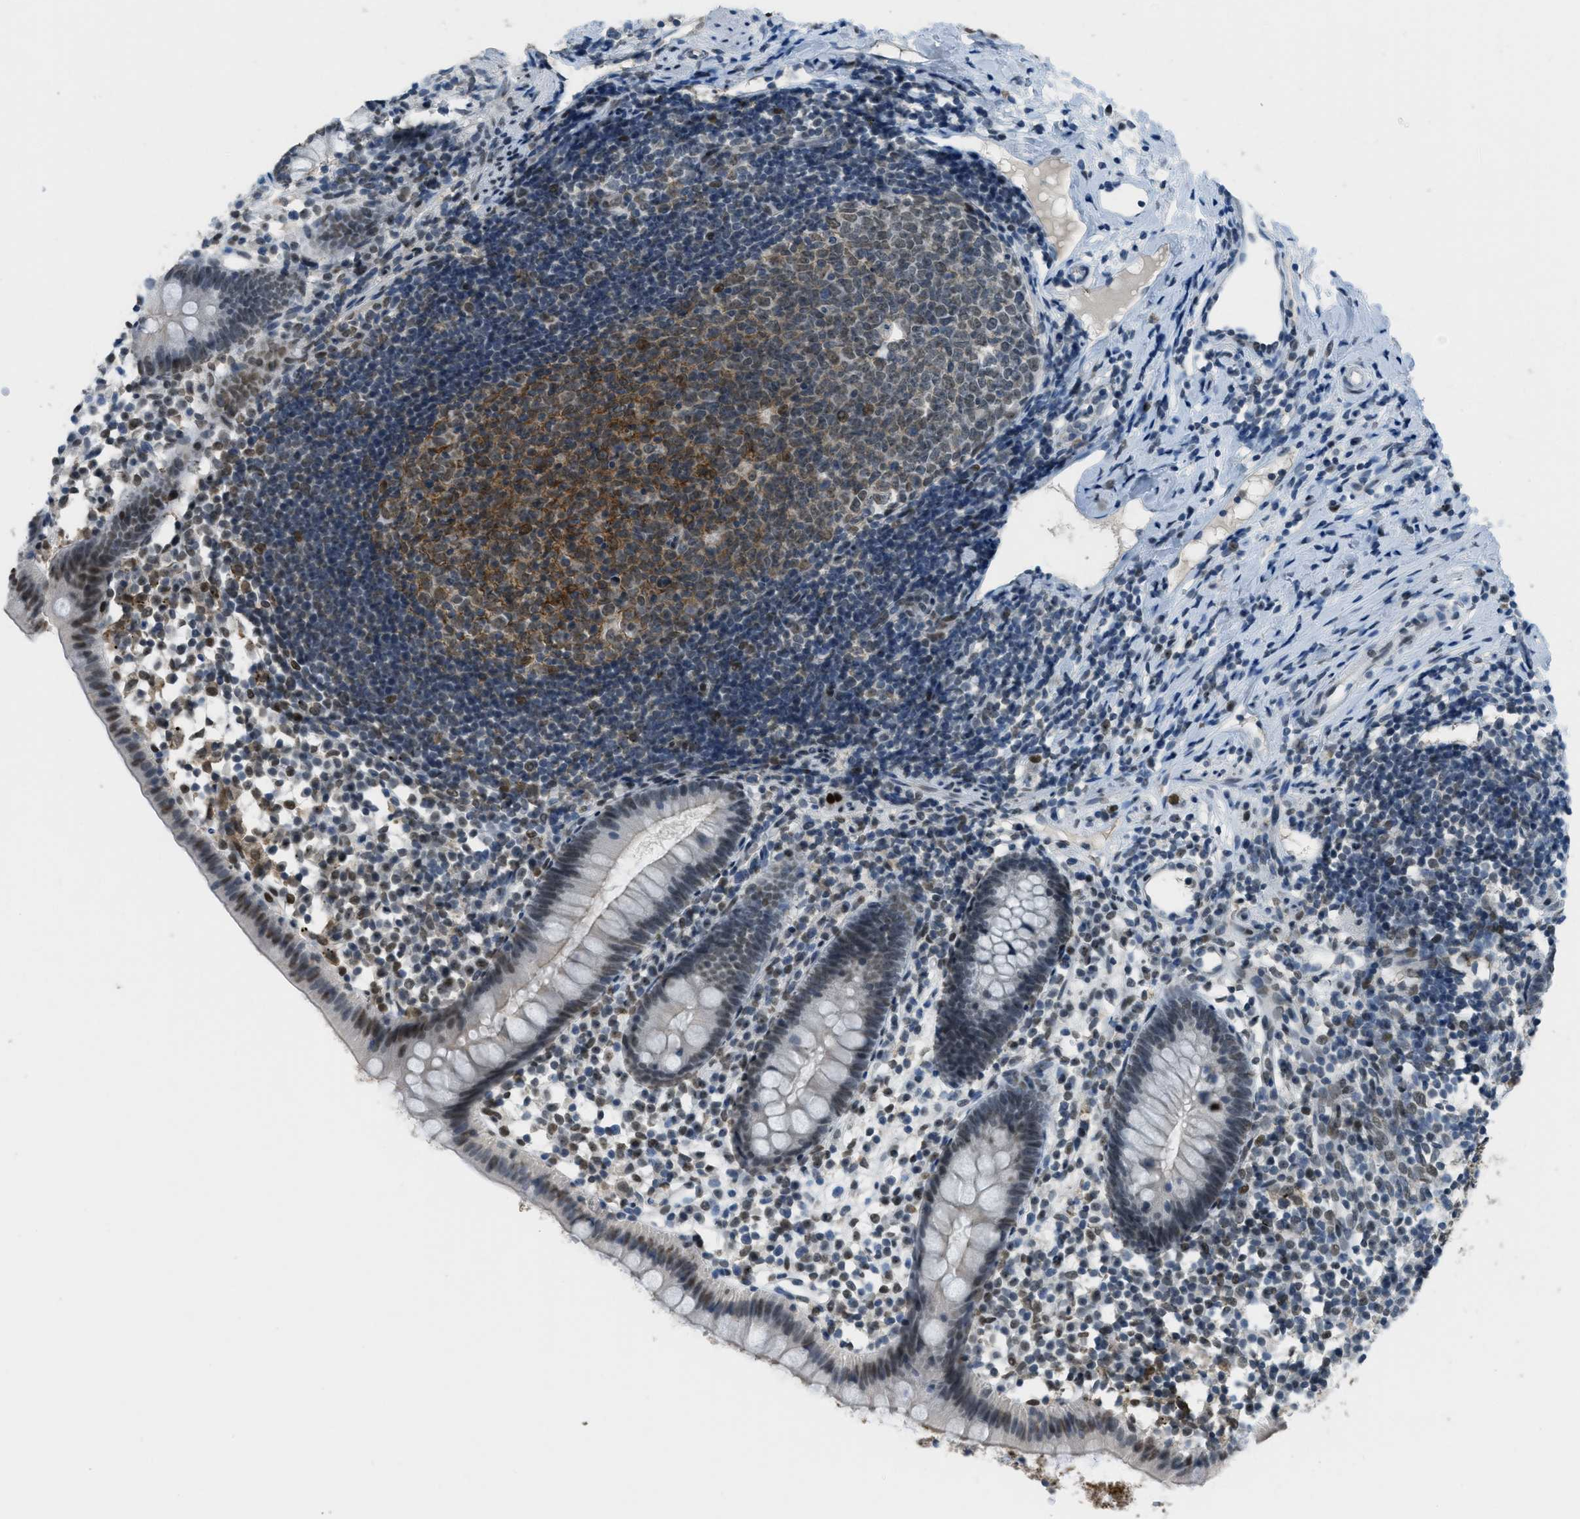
{"staining": {"intensity": "weak", "quantity": "25%-75%", "location": "nuclear"}, "tissue": "appendix", "cell_type": "Glandular cells", "image_type": "normal", "snomed": [{"axis": "morphology", "description": "Normal tissue, NOS"}, {"axis": "topography", "description": "Appendix"}], "caption": "Immunohistochemical staining of benign appendix demonstrates 25%-75% levels of weak nuclear protein positivity in about 25%-75% of glandular cells.", "gene": "TTC13", "patient": {"sex": "female", "age": 20}}